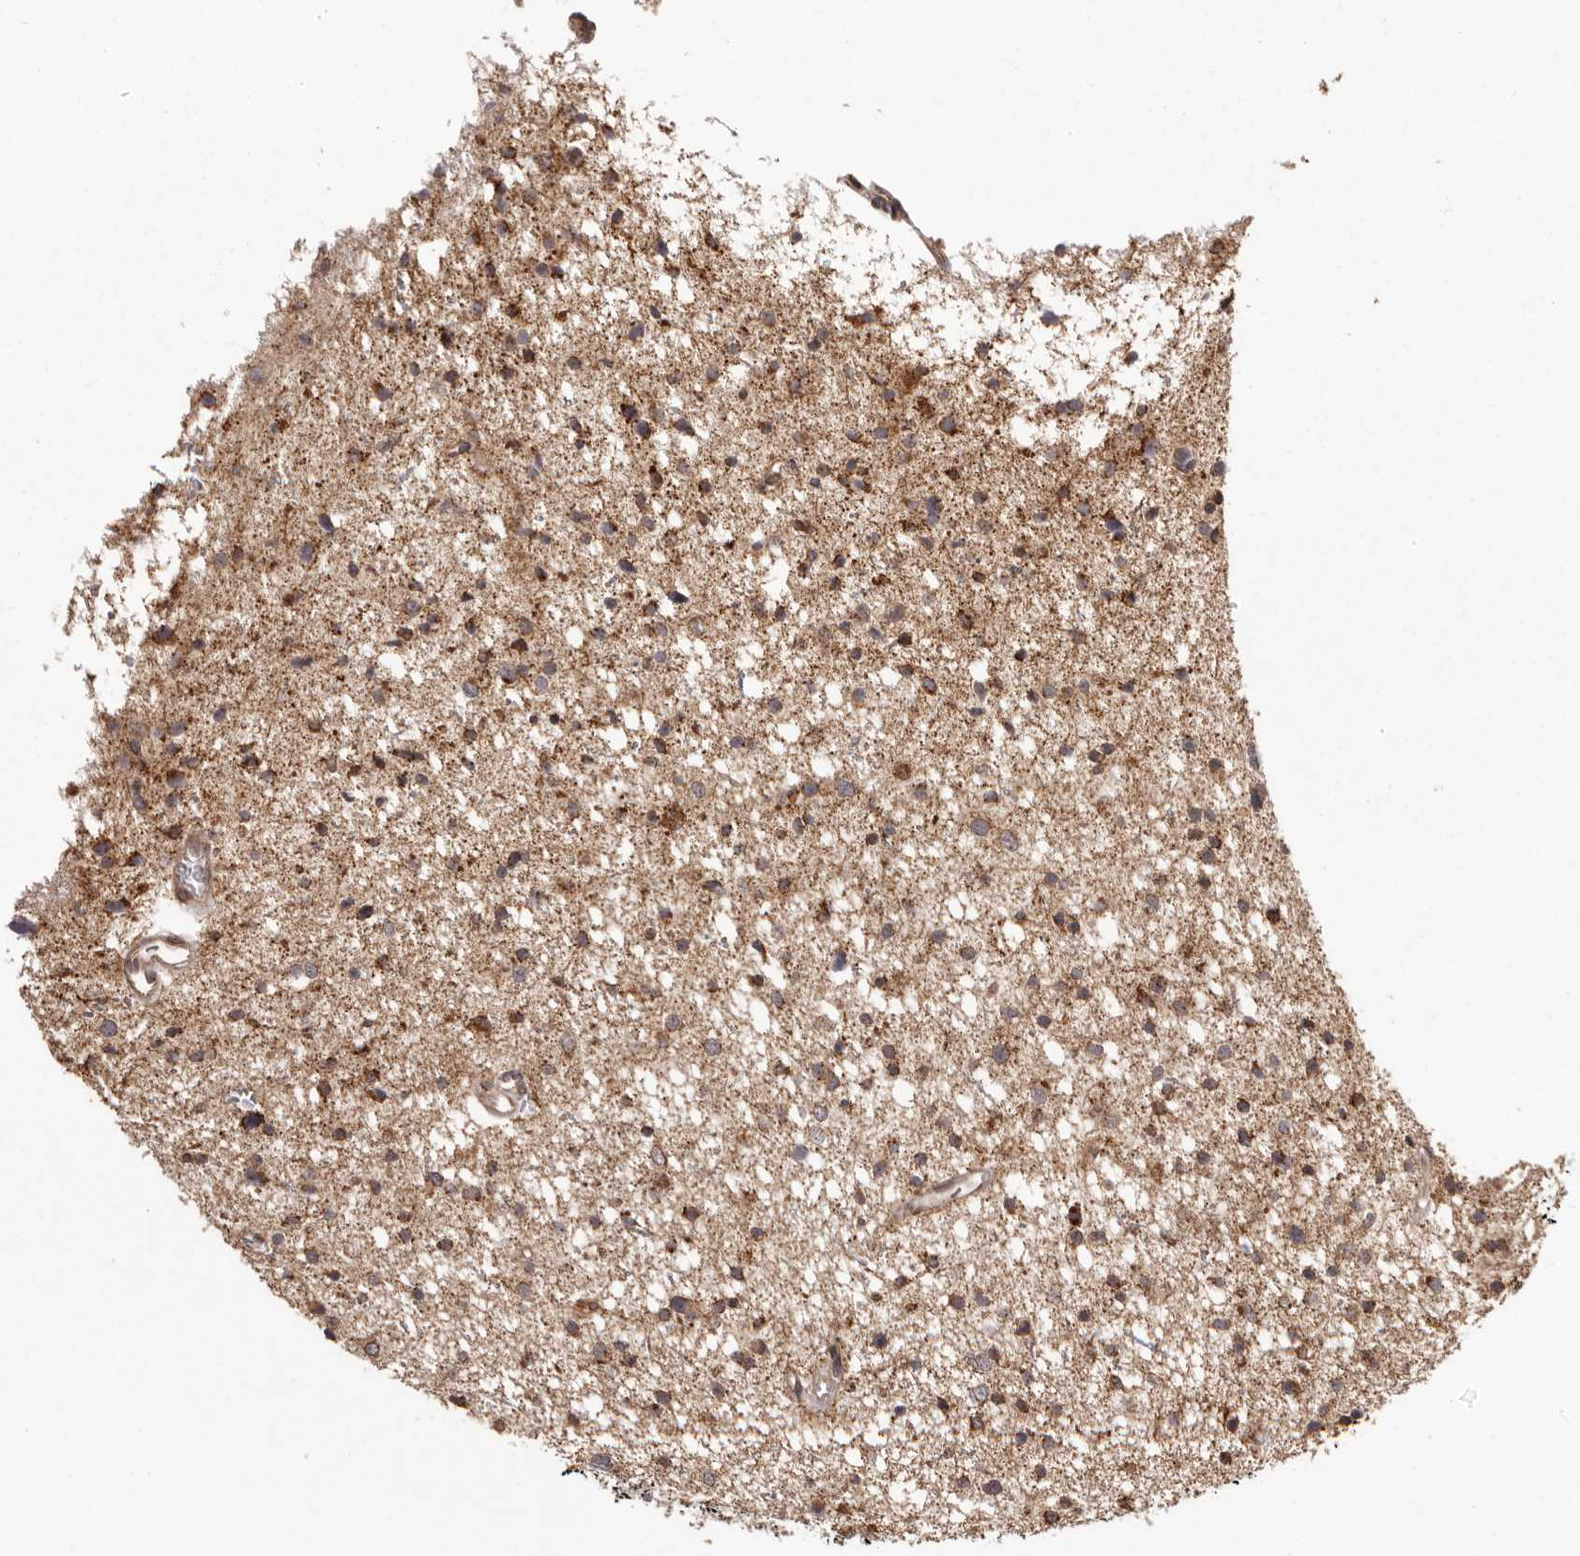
{"staining": {"intensity": "moderate", "quantity": ">75%", "location": "cytoplasmic/membranous"}, "tissue": "glioma", "cell_type": "Tumor cells", "image_type": "cancer", "snomed": [{"axis": "morphology", "description": "Glioma, malignant, Low grade"}, {"axis": "topography", "description": "Brain"}], "caption": "Protein expression by immunohistochemistry shows moderate cytoplasmic/membranous expression in about >75% of tumor cells in low-grade glioma (malignant).", "gene": "CHRM2", "patient": {"sex": "female", "age": 37}}